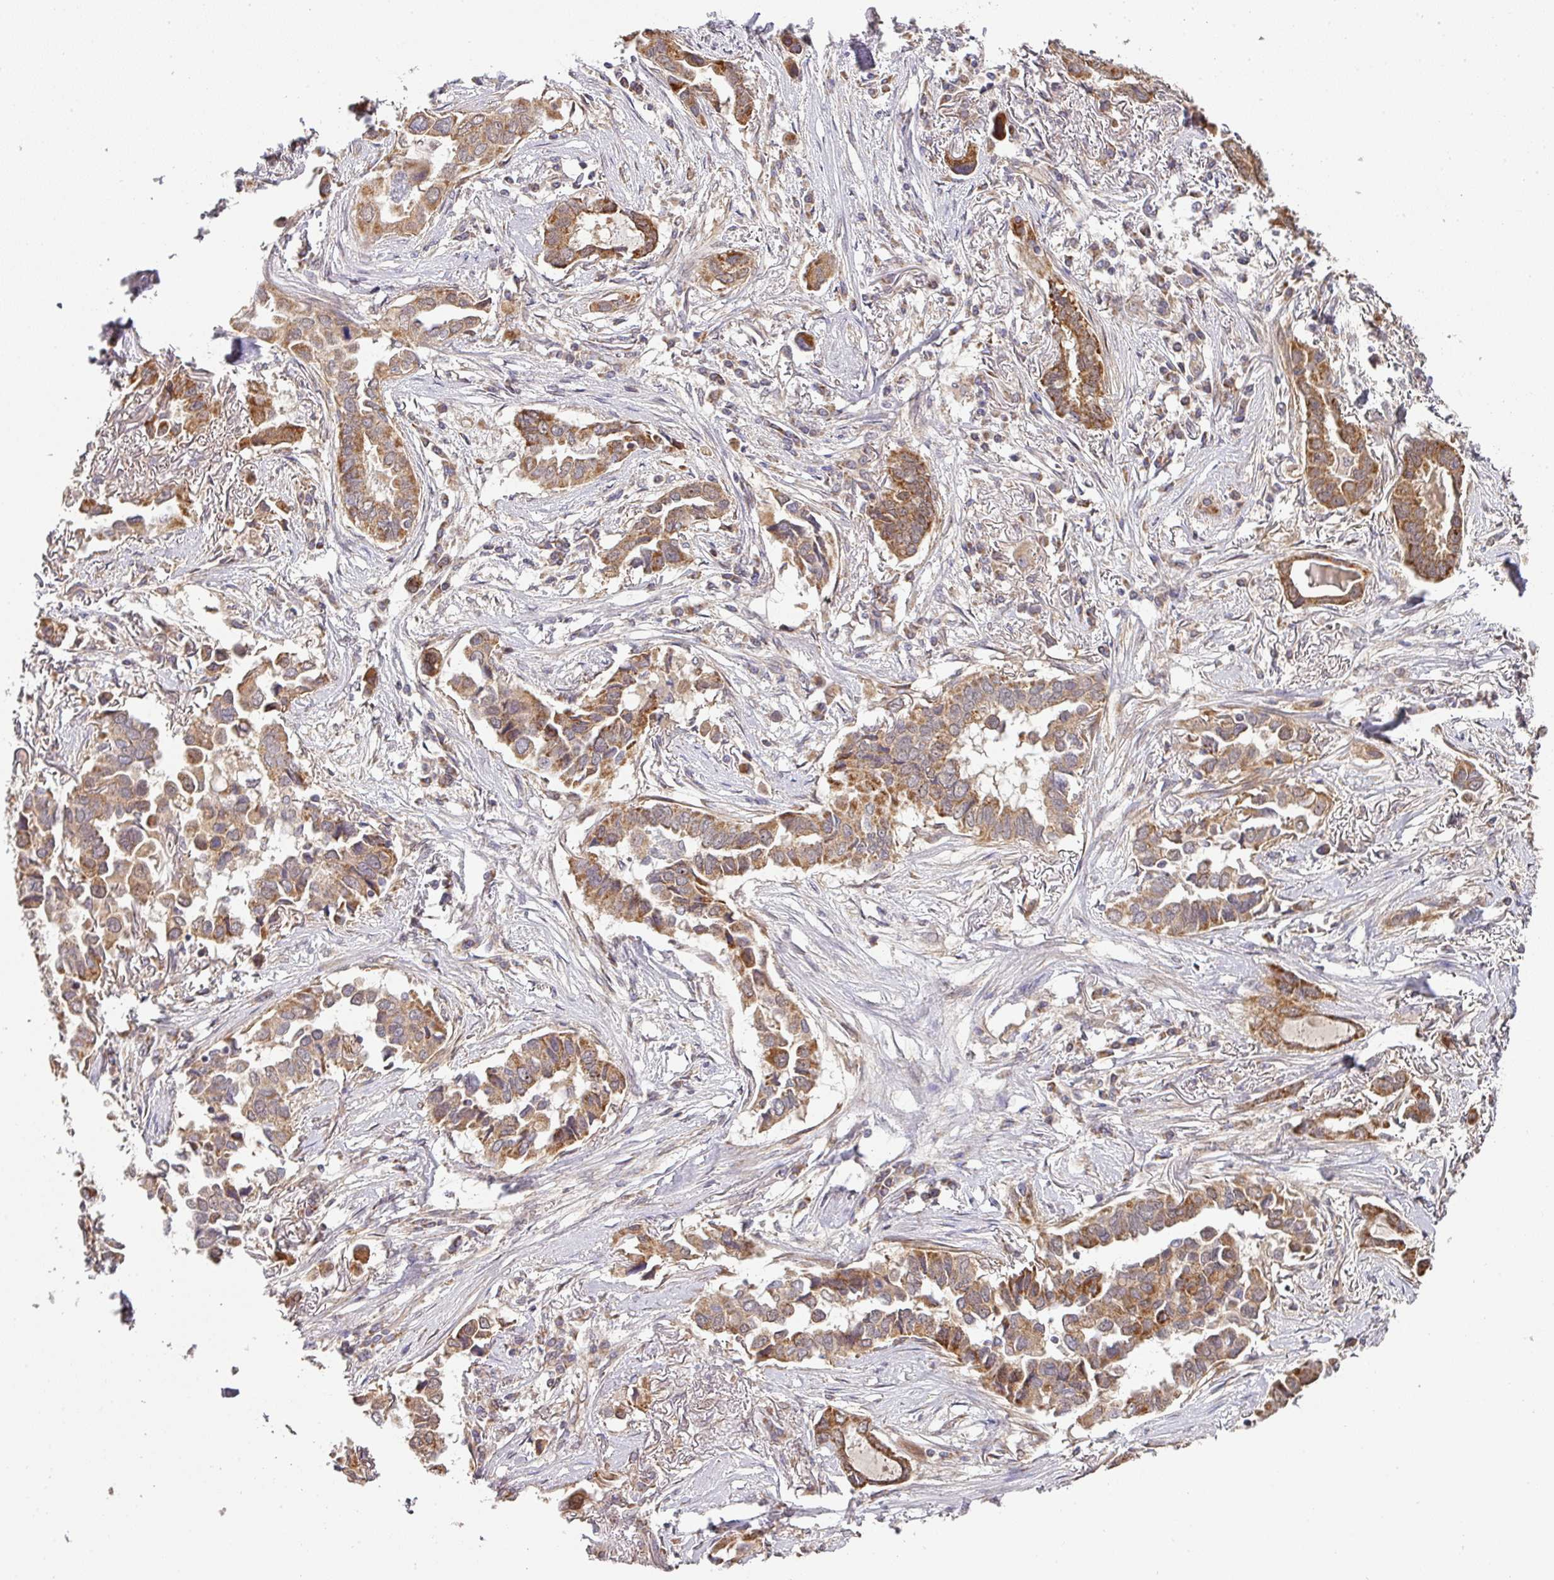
{"staining": {"intensity": "moderate", "quantity": ">75%", "location": "cytoplasmic/membranous"}, "tissue": "lung cancer", "cell_type": "Tumor cells", "image_type": "cancer", "snomed": [{"axis": "morphology", "description": "Adenocarcinoma, NOS"}, {"axis": "topography", "description": "Lung"}], "caption": "Adenocarcinoma (lung) stained with DAB (3,3'-diaminobenzidine) immunohistochemistry demonstrates medium levels of moderate cytoplasmic/membranous positivity in approximately >75% of tumor cells.", "gene": "STK35", "patient": {"sex": "female", "age": 76}}